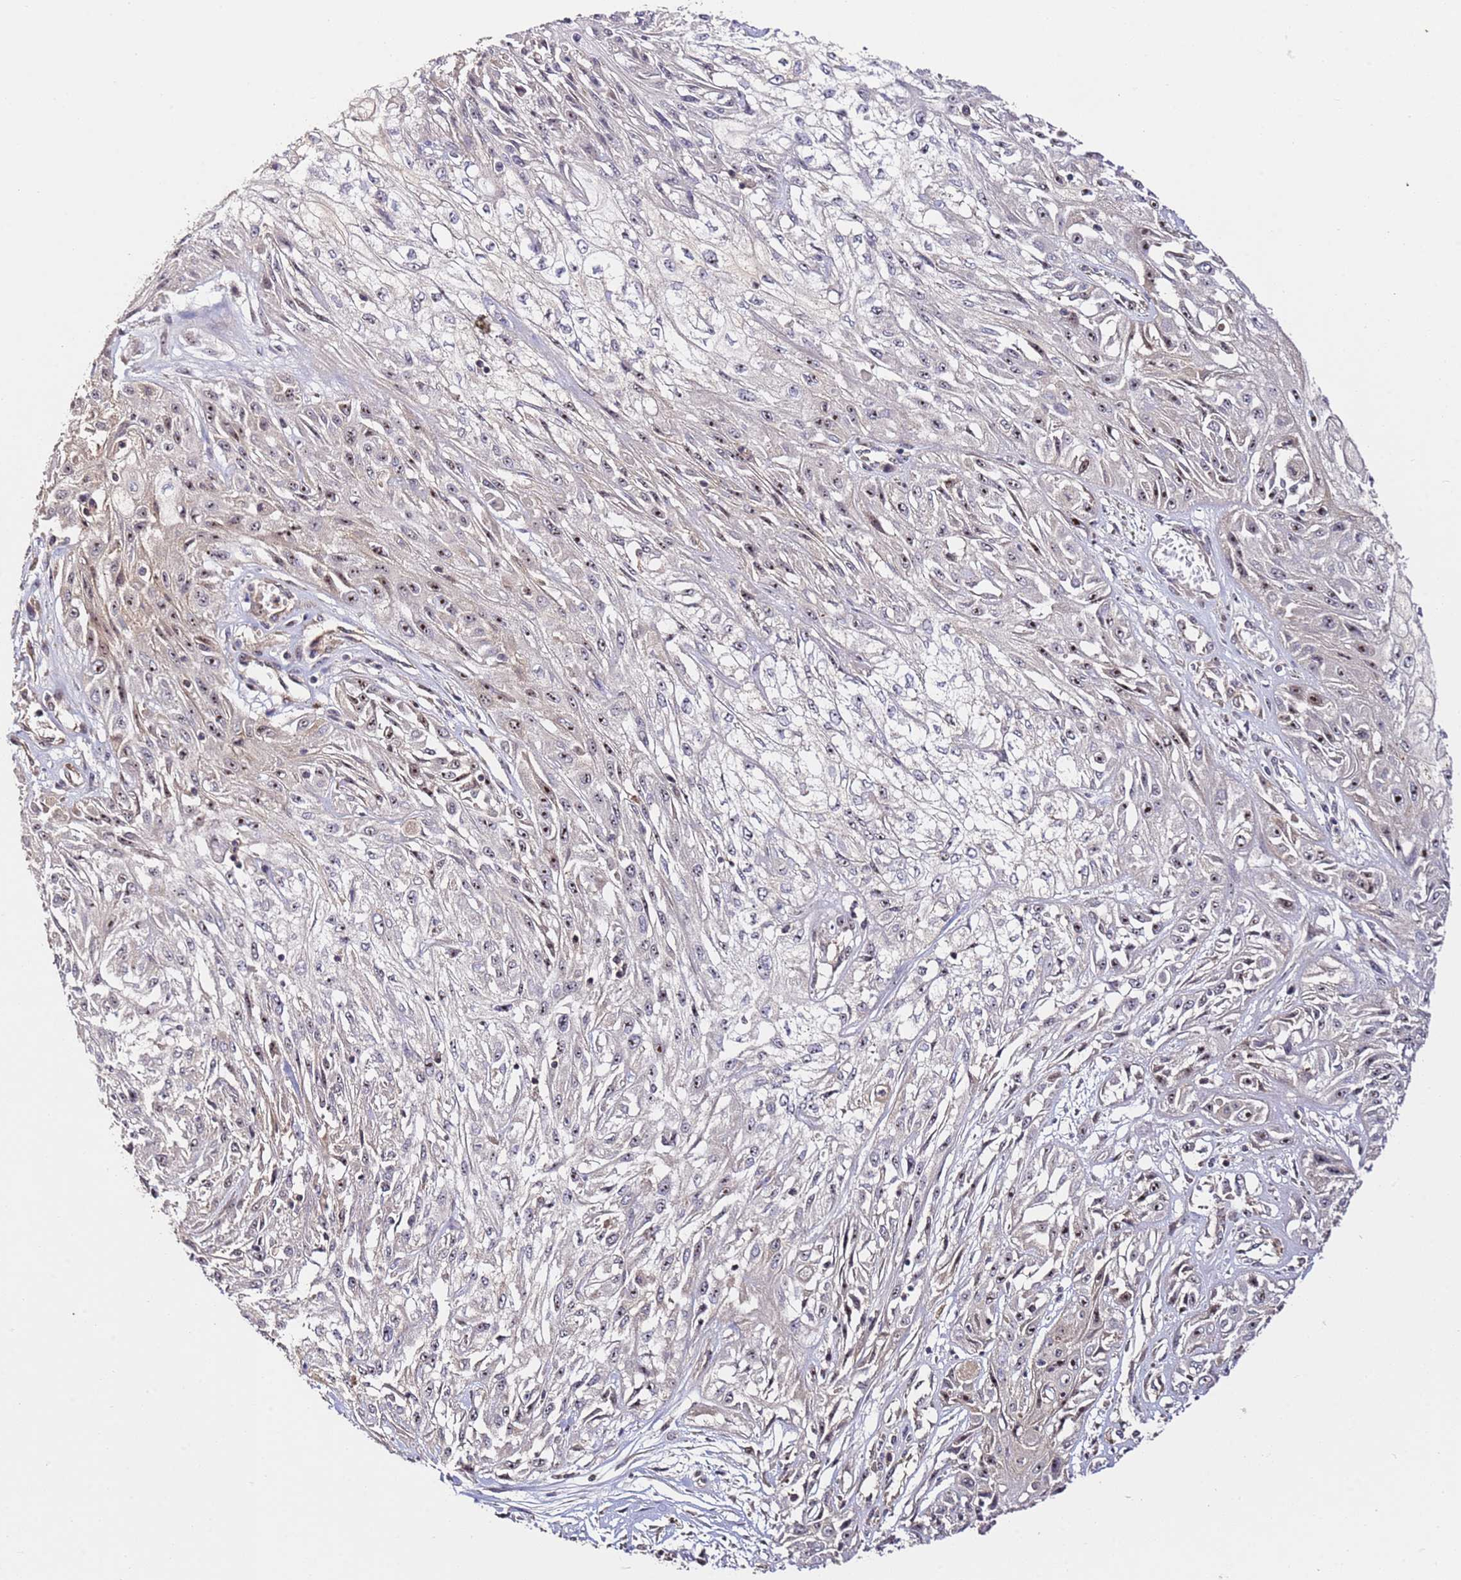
{"staining": {"intensity": "moderate", "quantity": "25%-75%", "location": "nuclear"}, "tissue": "skin cancer", "cell_type": "Tumor cells", "image_type": "cancer", "snomed": [{"axis": "morphology", "description": "Squamous cell carcinoma, NOS"}, {"axis": "morphology", "description": "Squamous cell carcinoma, metastatic, NOS"}, {"axis": "topography", "description": "Skin"}, {"axis": "topography", "description": "Lymph node"}], "caption": "Human skin metastatic squamous cell carcinoma stained with a protein marker exhibits moderate staining in tumor cells.", "gene": "DDX27", "patient": {"sex": "male", "age": 75}}